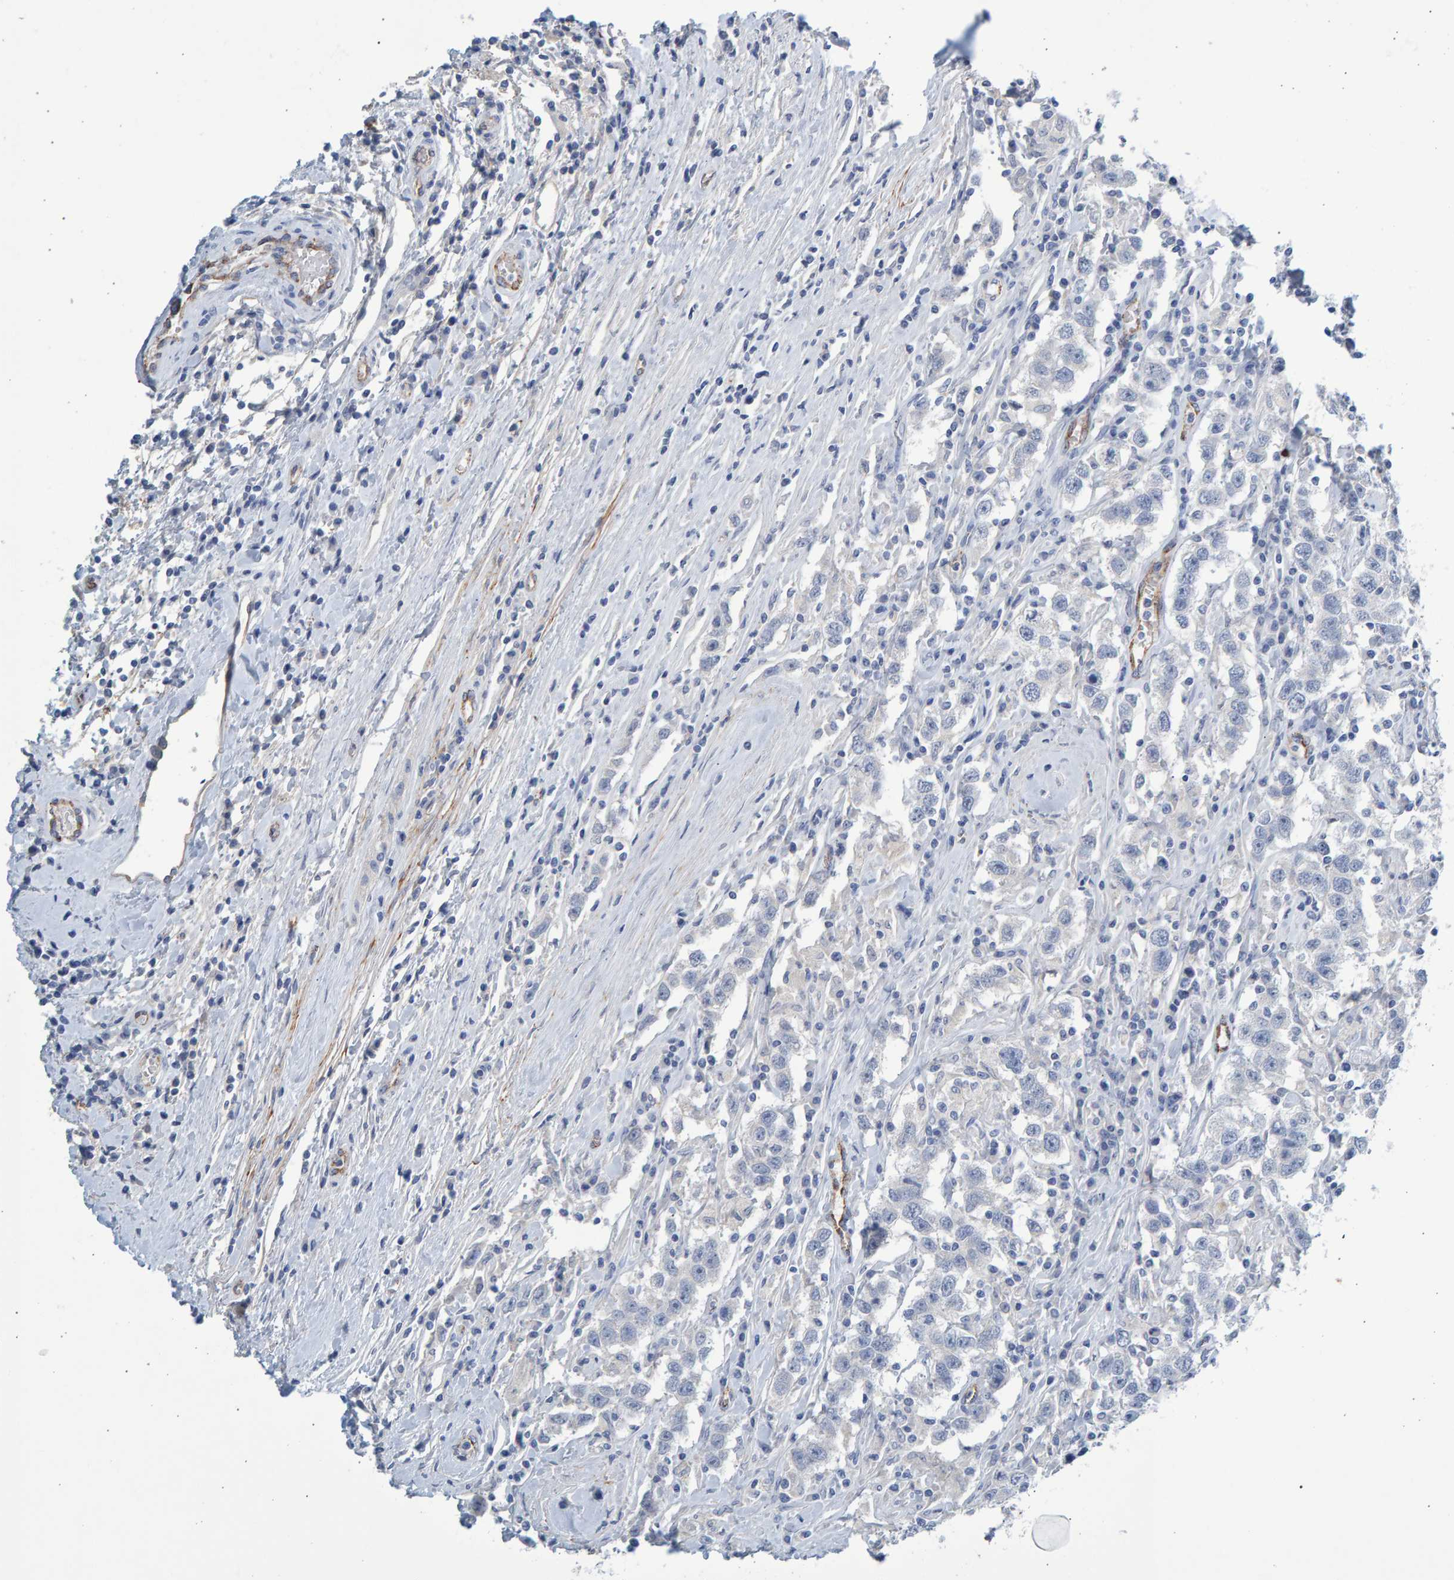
{"staining": {"intensity": "negative", "quantity": "none", "location": "none"}, "tissue": "testis cancer", "cell_type": "Tumor cells", "image_type": "cancer", "snomed": [{"axis": "morphology", "description": "Seminoma, NOS"}, {"axis": "topography", "description": "Testis"}], "caption": "DAB immunohistochemical staining of human testis seminoma shows no significant staining in tumor cells.", "gene": "SLC34A3", "patient": {"sex": "male", "age": 41}}